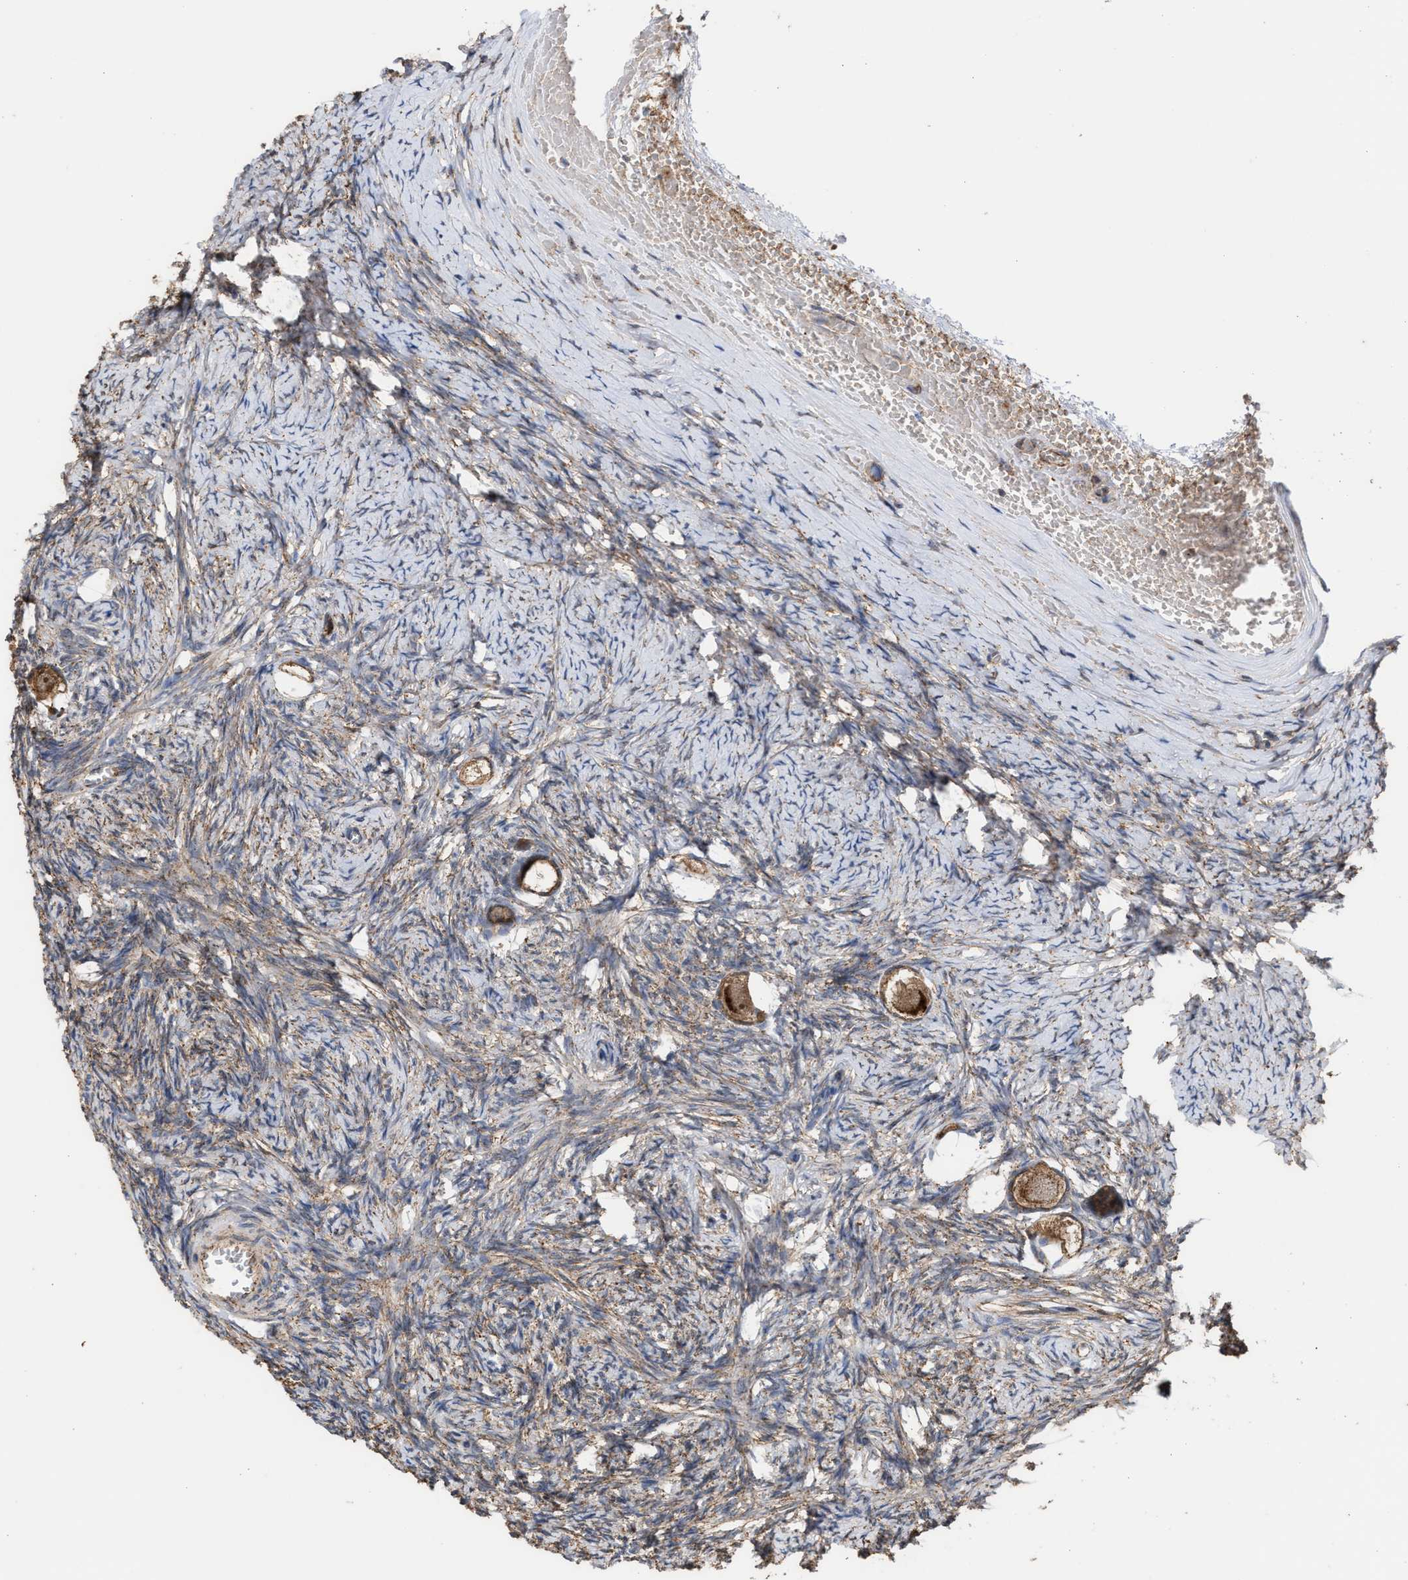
{"staining": {"intensity": "strong", "quantity": ">75%", "location": "cytoplasmic/membranous"}, "tissue": "ovary", "cell_type": "Follicle cells", "image_type": "normal", "snomed": [{"axis": "morphology", "description": "Normal tissue, NOS"}, {"axis": "topography", "description": "Ovary"}], "caption": "Protein analysis of normal ovary demonstrates strong cytoplasmic/membranous positivity in about >75% of follicle cells. (Stains: DAB in brown, nuclei in blue, Microscopy: brightfield microscopy at high magnification).", "gene": "EXOSC2", "patient": {"sex": "female", "age": 27}}